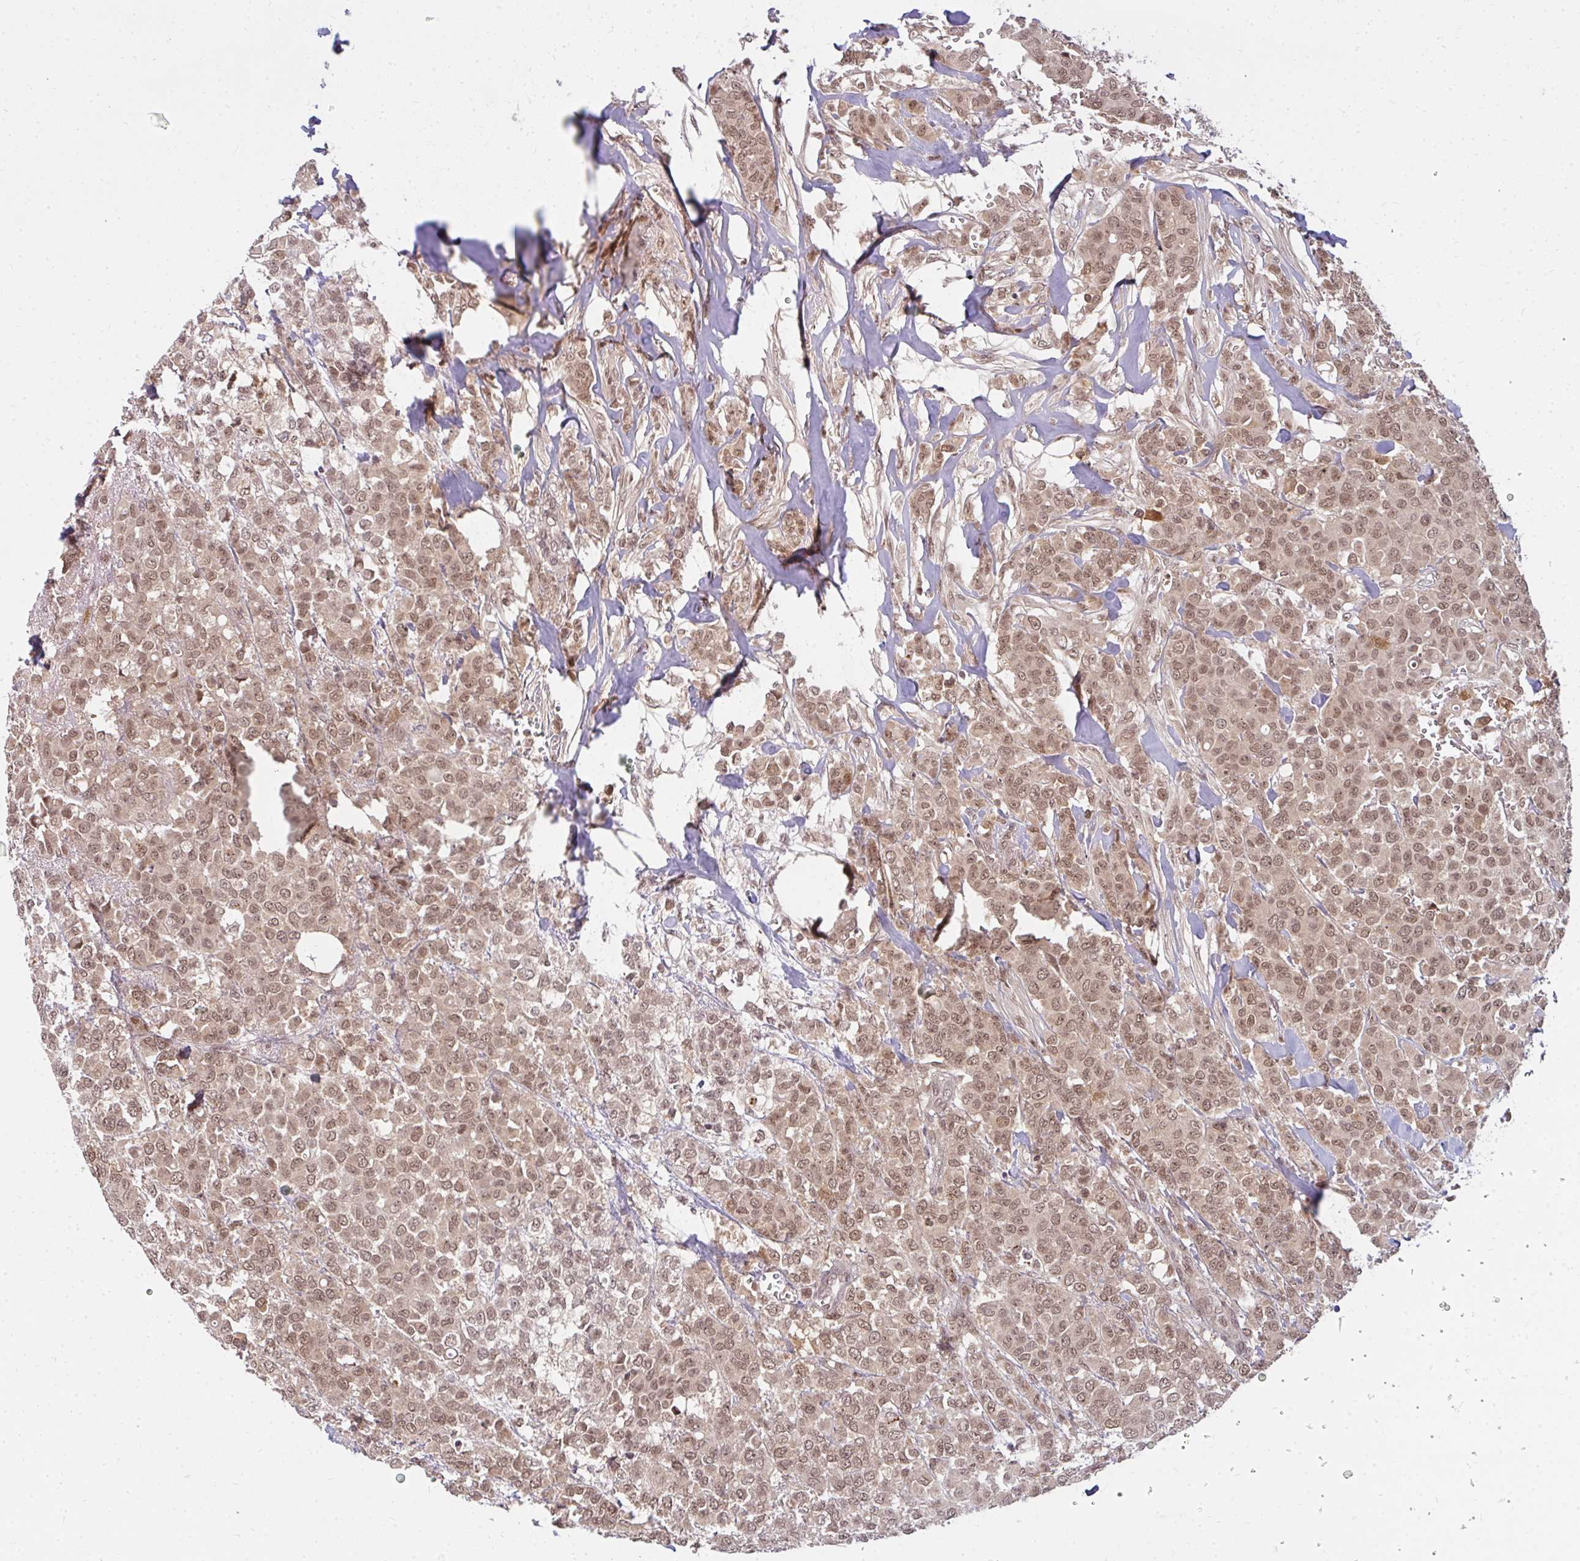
{"staining": {"intensity": "moderate", "quantity": ">75%", "location": "nuclear"}, "tissue": "breast cancer", "cell_type": "Tumor cells", "image_type": "cancer", "snomed": [{"axis": "morphology", "description": "Lobular carcinoma"}, {"axis": "topography", "description": "Breast"}], "caption": "Breast lobular carcinoma stained for a protein shows moderate nuclear positivity in tumor cells. Nuclei are stained in blue.", "gene": "GTF3C6", "patient": {"sex": "female", "age": 91}}